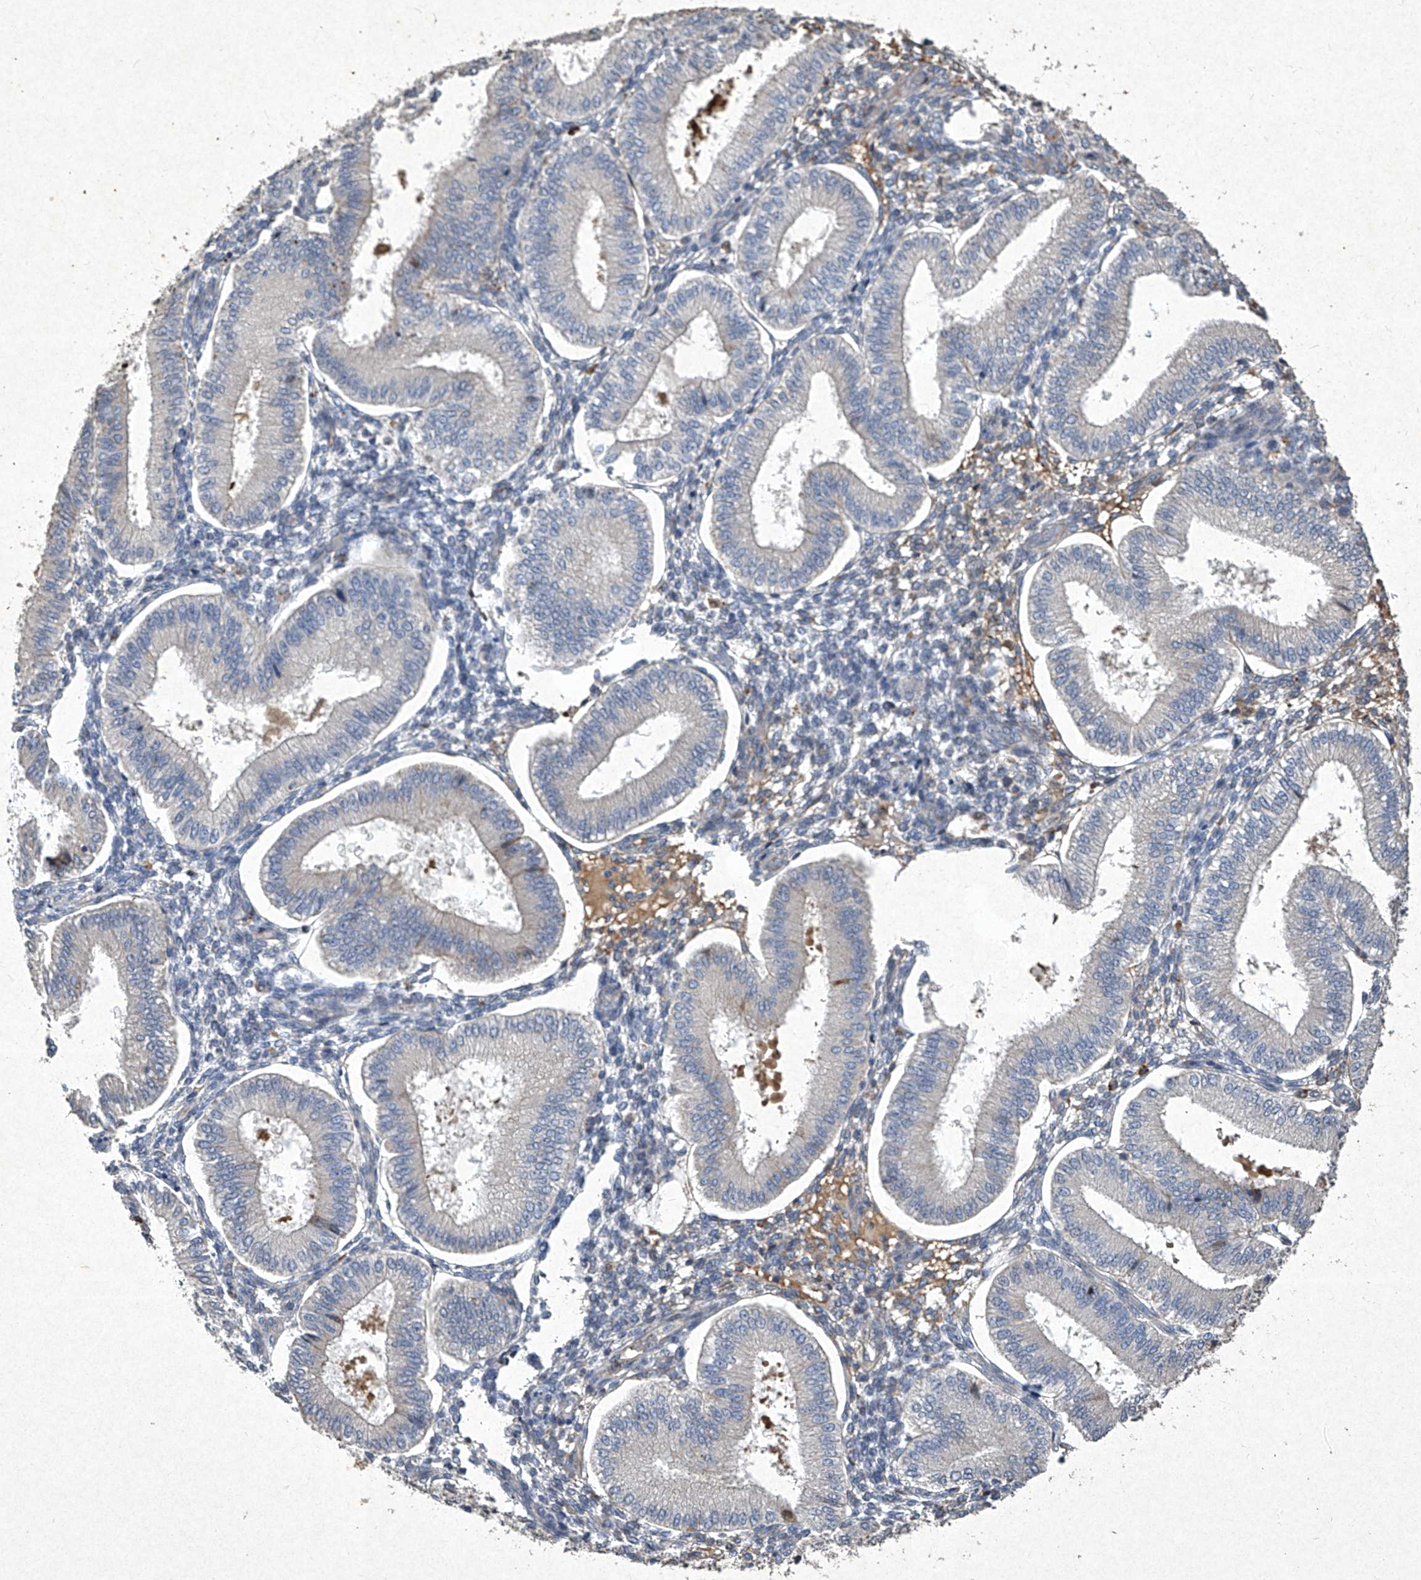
{"staining": {"intensity": "moderate", "quantity": "<25%", "location": "cytoplasmic/membranous"}, "tissue": "endometrium", "cell_type": "Cells in endometrial stroma", "image_type": "normal", "snomed": [{"axis": "morphology", "description": "Normal tissue, NOS"}, {"axis": "topography", "description": "Endometrium"}], "caption": "About <25% of cells in endometrial stroma in unremarkable endometrium exhibit moderate cytoplasmic/membranous protein positivity as visualized by brown immunohistochemical staining.", "gene": "MED16", "patient": {"sex": "female", "age": 39}}